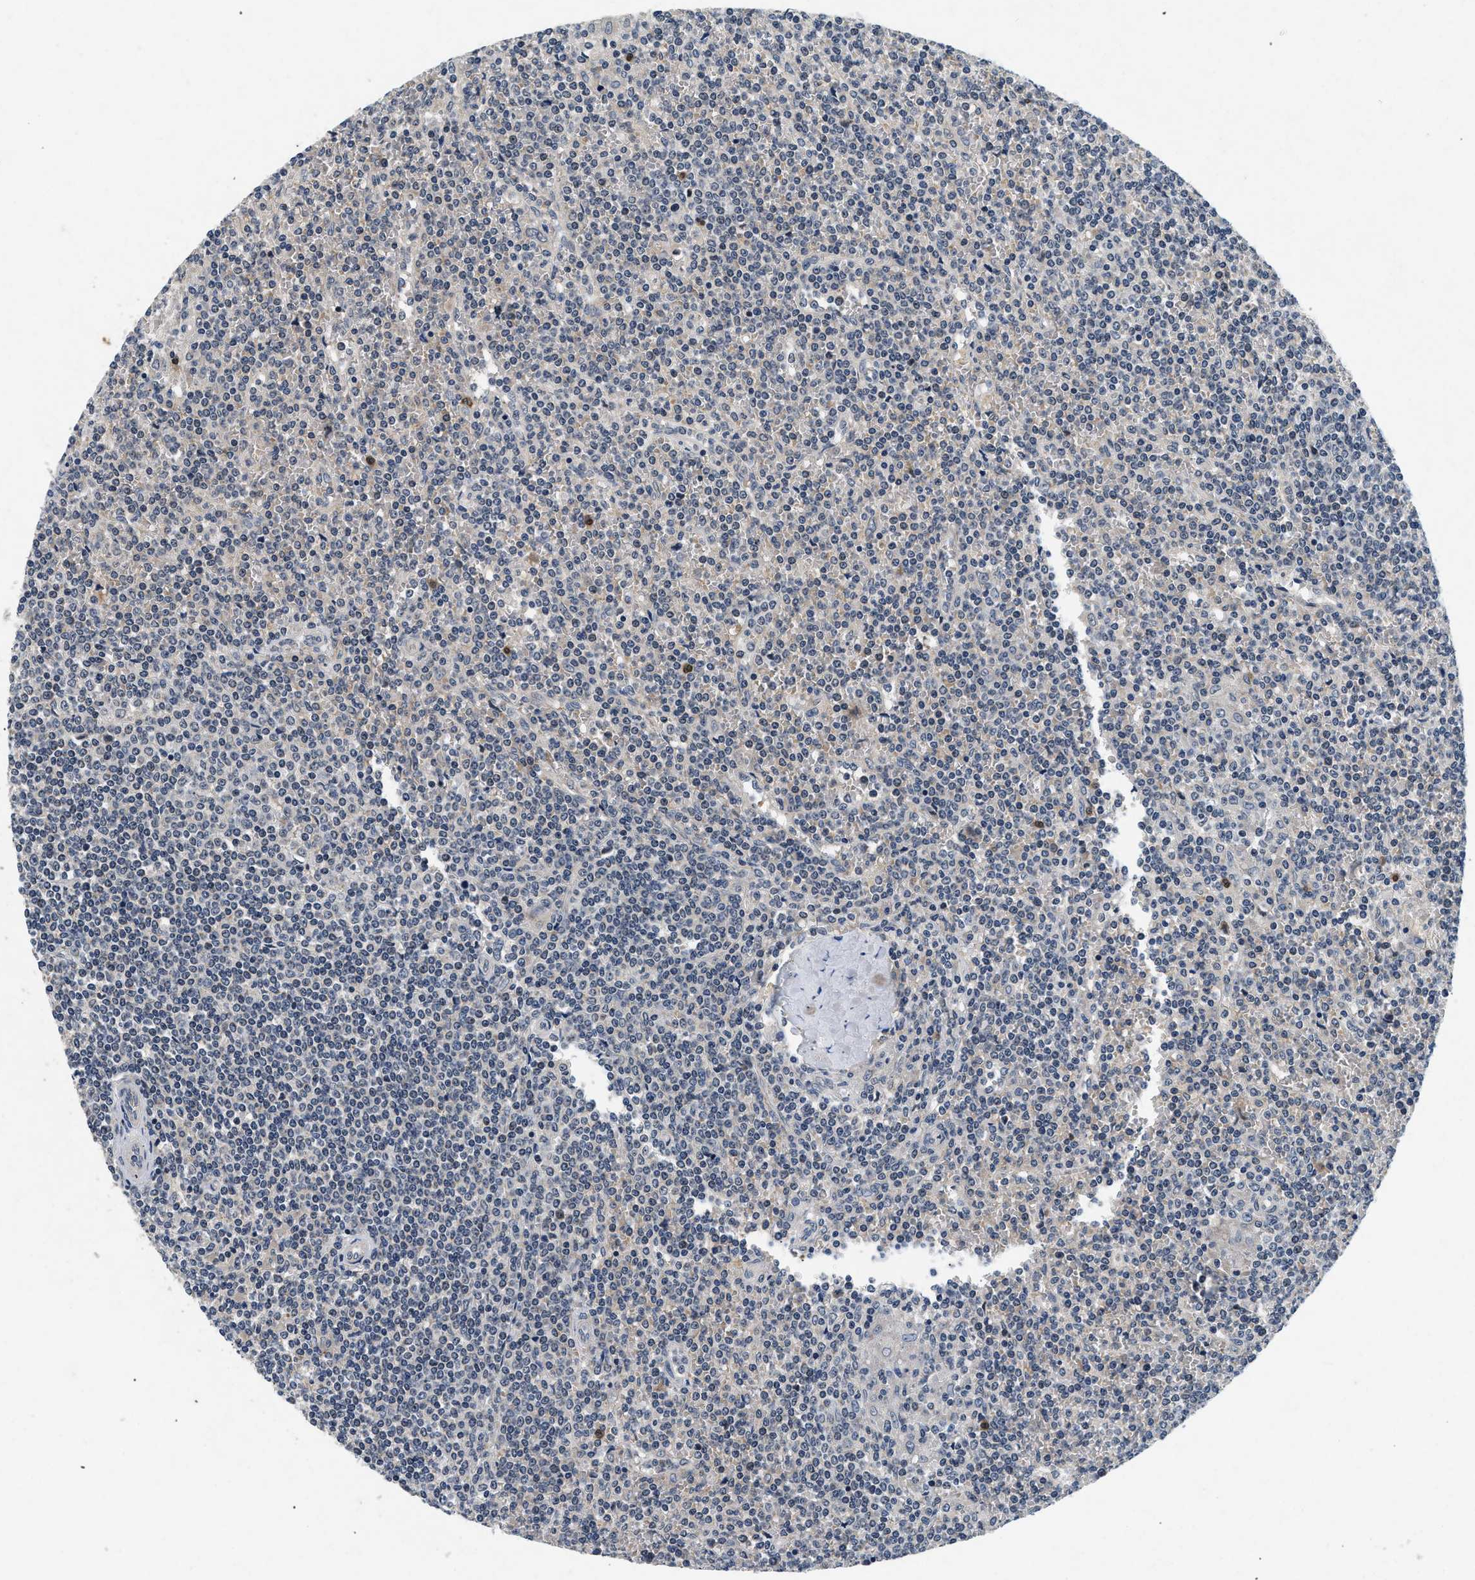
{"staining": {"intensity": "negative", "quantity": "none", "location": "none"}, "tissue": "lymphoma", "cell_type": "Tumor cells", "image_type": "cancer", "snomed": [{"axis": "morphology", "description": "Malignant lymphoma, non-Hodgkin's type, Low grade"}, {"axis": "topography", "description": "Spleen"}], "caption": "Human lymphoma stained for a protein using immunohistochemistry (IHC) reveals no expression in tumor cells.", "gene": "PDP1", "patient": {"sex": "female", "age": 19}}